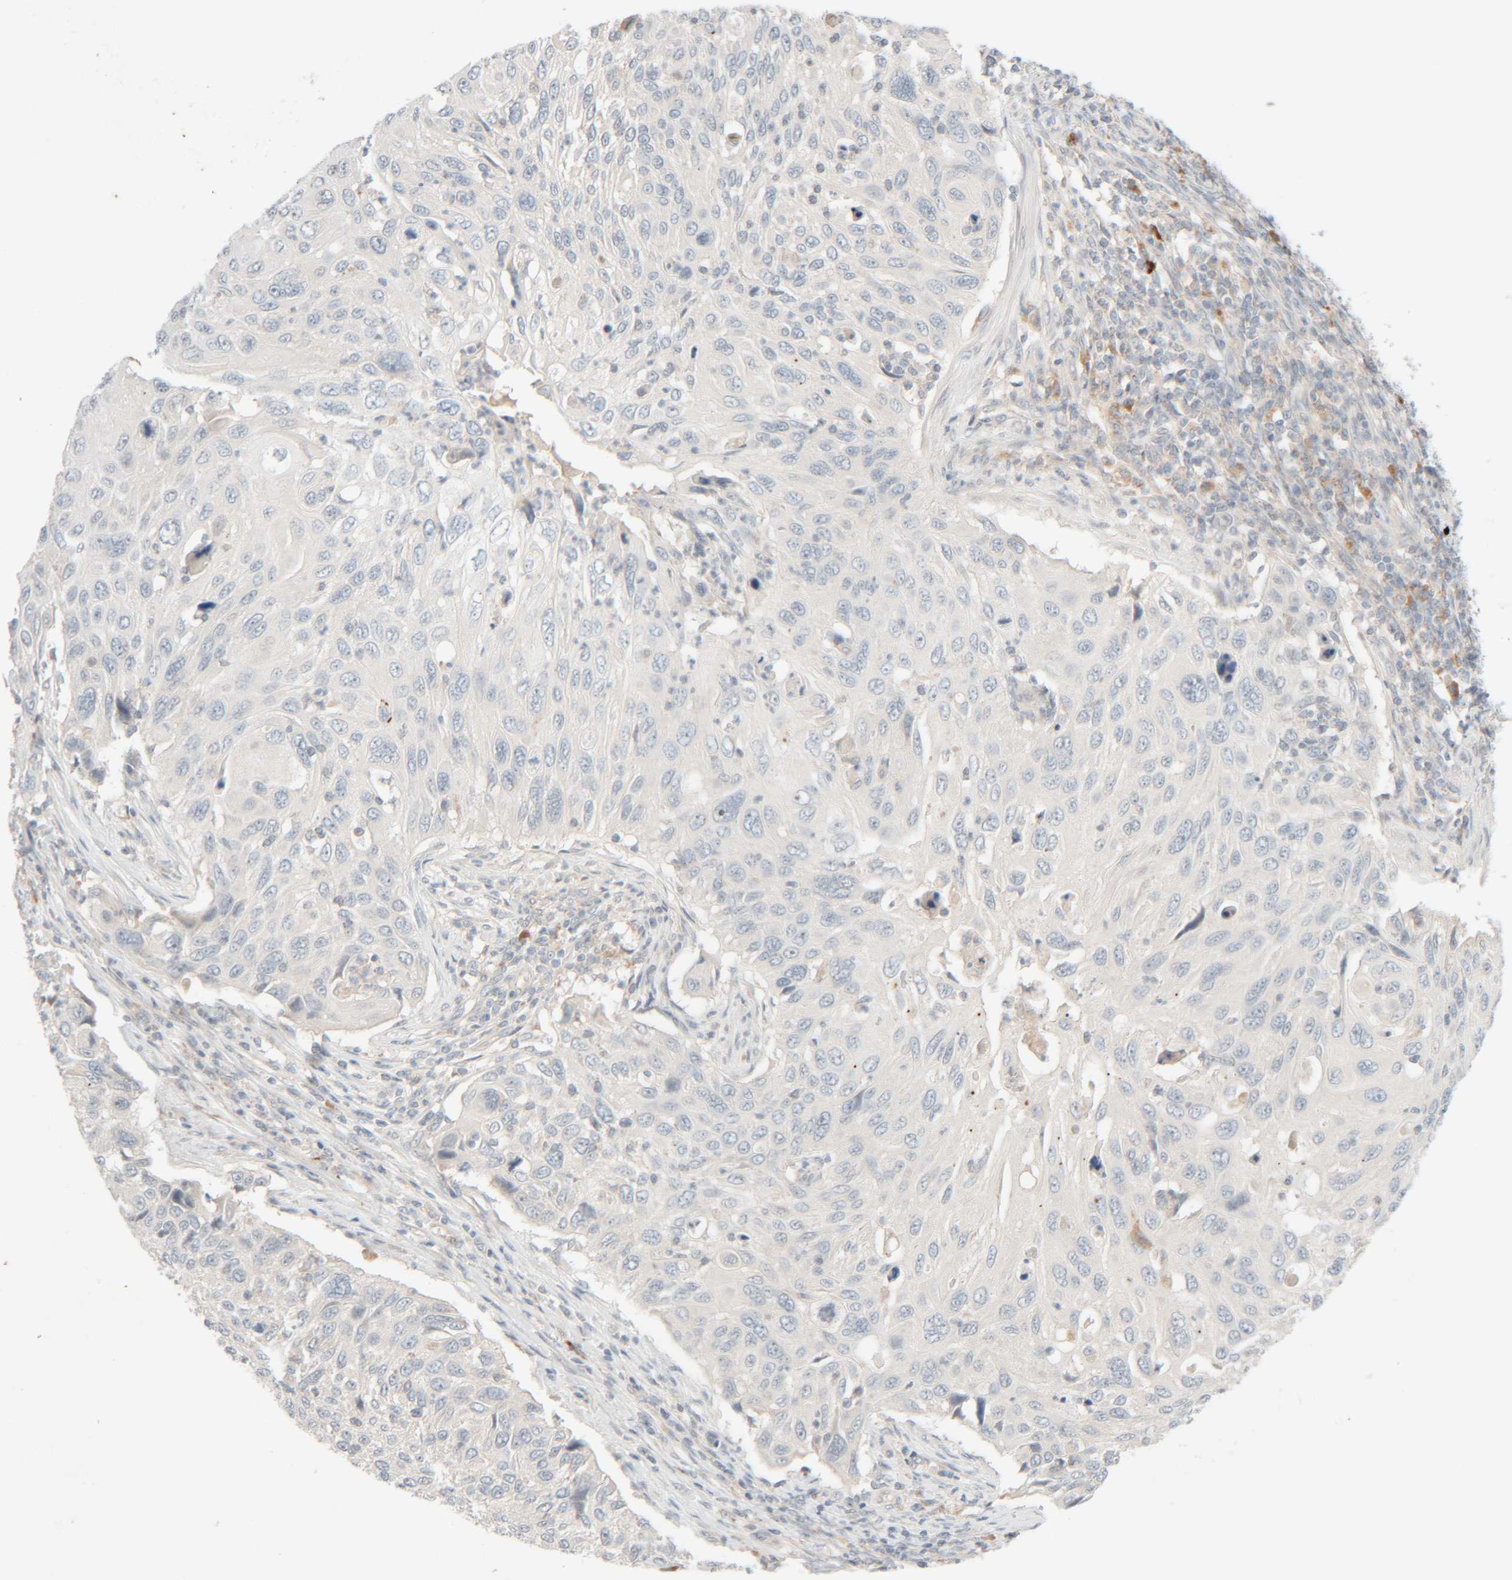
{"staining": {"intensity": "negative", "quantity": "none", "location": "none"}, "tissue": "cervical cancer", "cell_type": "Tumor cells", "image_type": "cancer", "snomed": [{"axis": "morphology", "description": "Squamous cell carcinoma, NOS"}, {"axis": "topography", "description": "Cervix"}], "caption": "A high-resolution histopathology image shows immunohistochemistry (IHC) staining of cervical cancer, which shows no significant expression in tumor cells. (Brightfield microscopy of DAB (3,3'-diaminobenzidine) immunohistochemistry at high magnification).", "gene": "CHKA", "patient": {"sex": "female", "age": 70}}